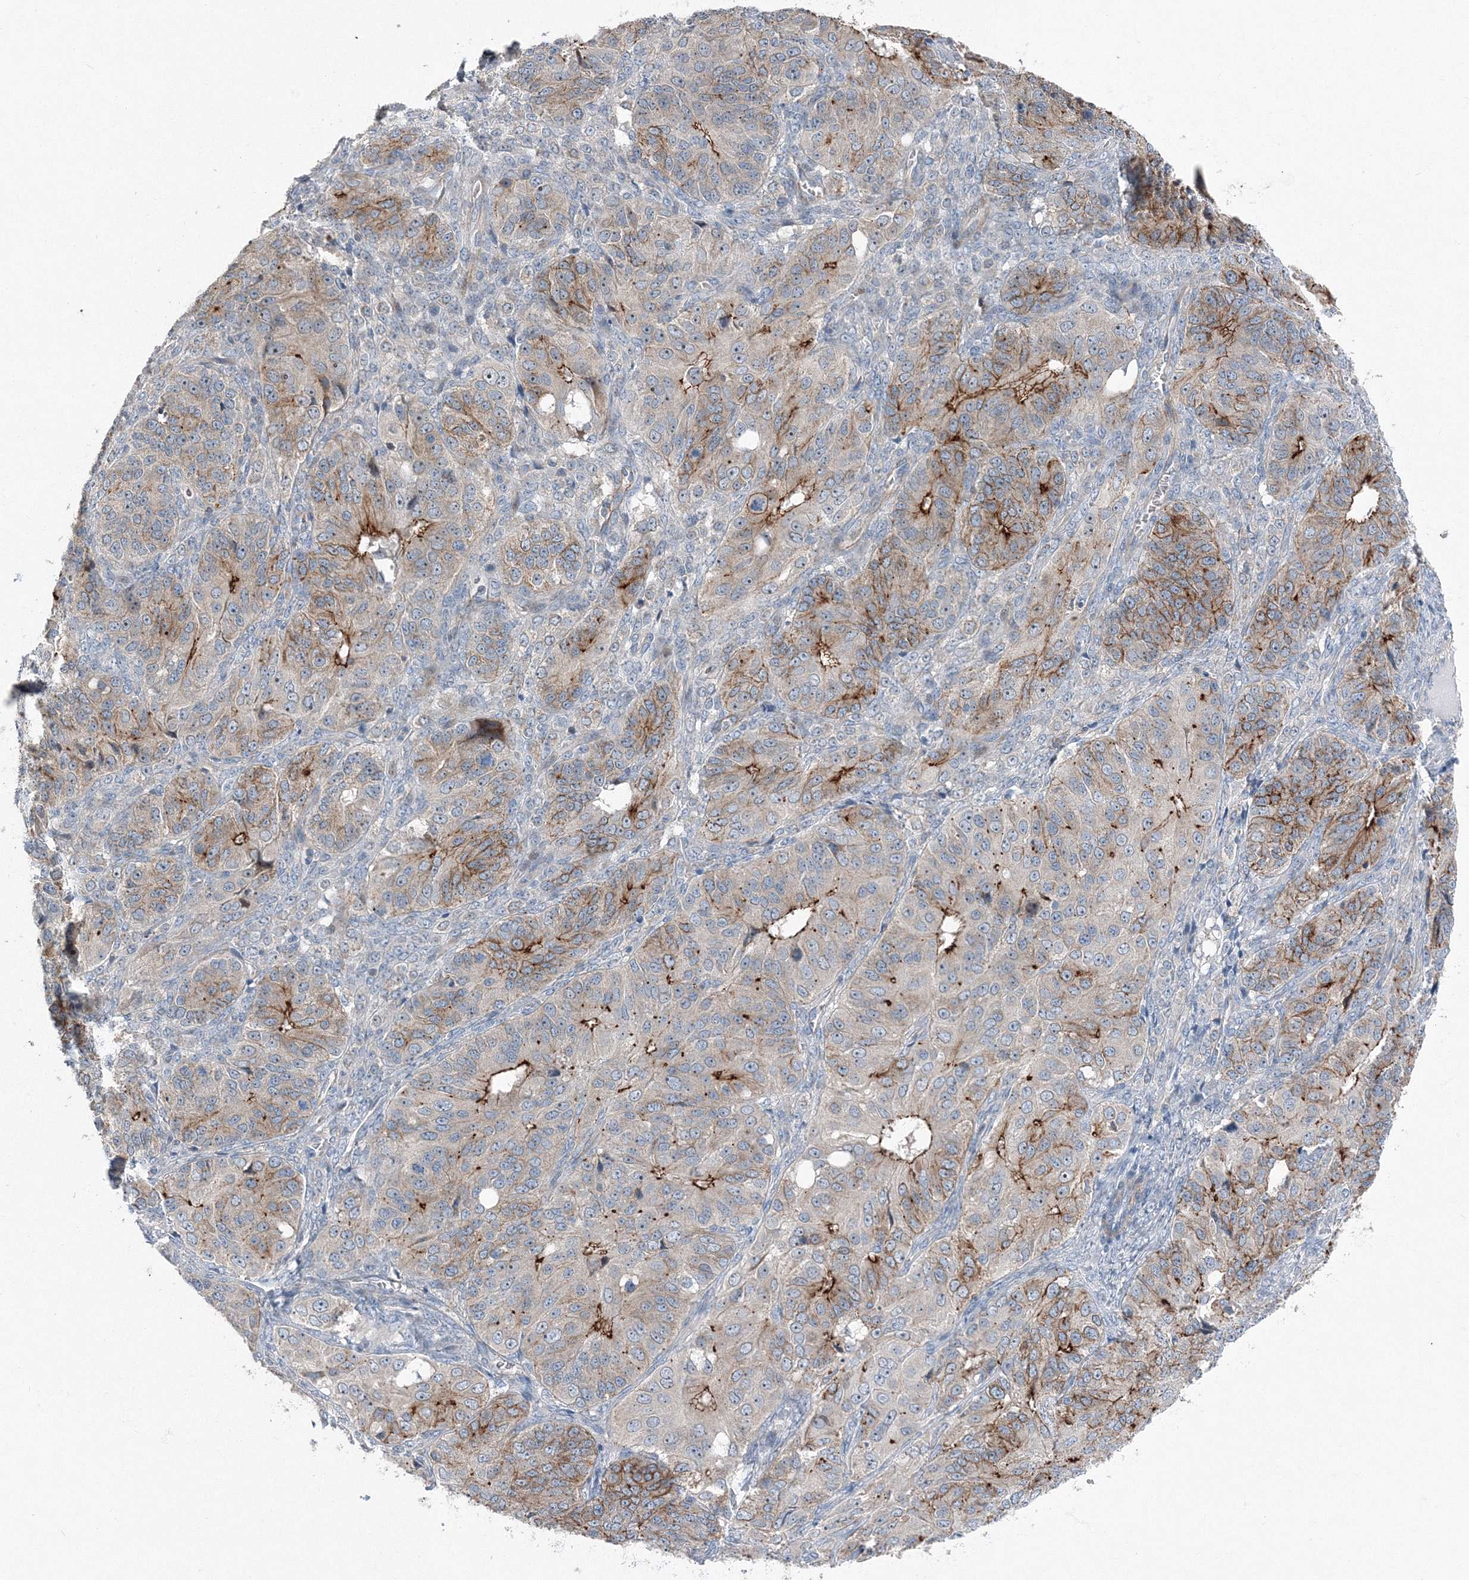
{"staining": {"intensity": "moderate", "quantity": ">75%", "location": "cytoplasmic/membranous"}, "tissue": "ovarian cancer", "cell_type": "Tumor cells", "image_type": "cancer", "snomed": [{"axis": "morphology", "description": "Carcinoma, endometroid"}, {"axis": "topography", "description": "Ovary"}], "caption": "Endometroid carcinoma (ovarian) stained with a brown dye exhibits moderate cytoplasmic/membranous positive staining in approximately >75% of tumor cells.", "gene": "AASDH", "patient": {"sex": "female", "age": 51}}